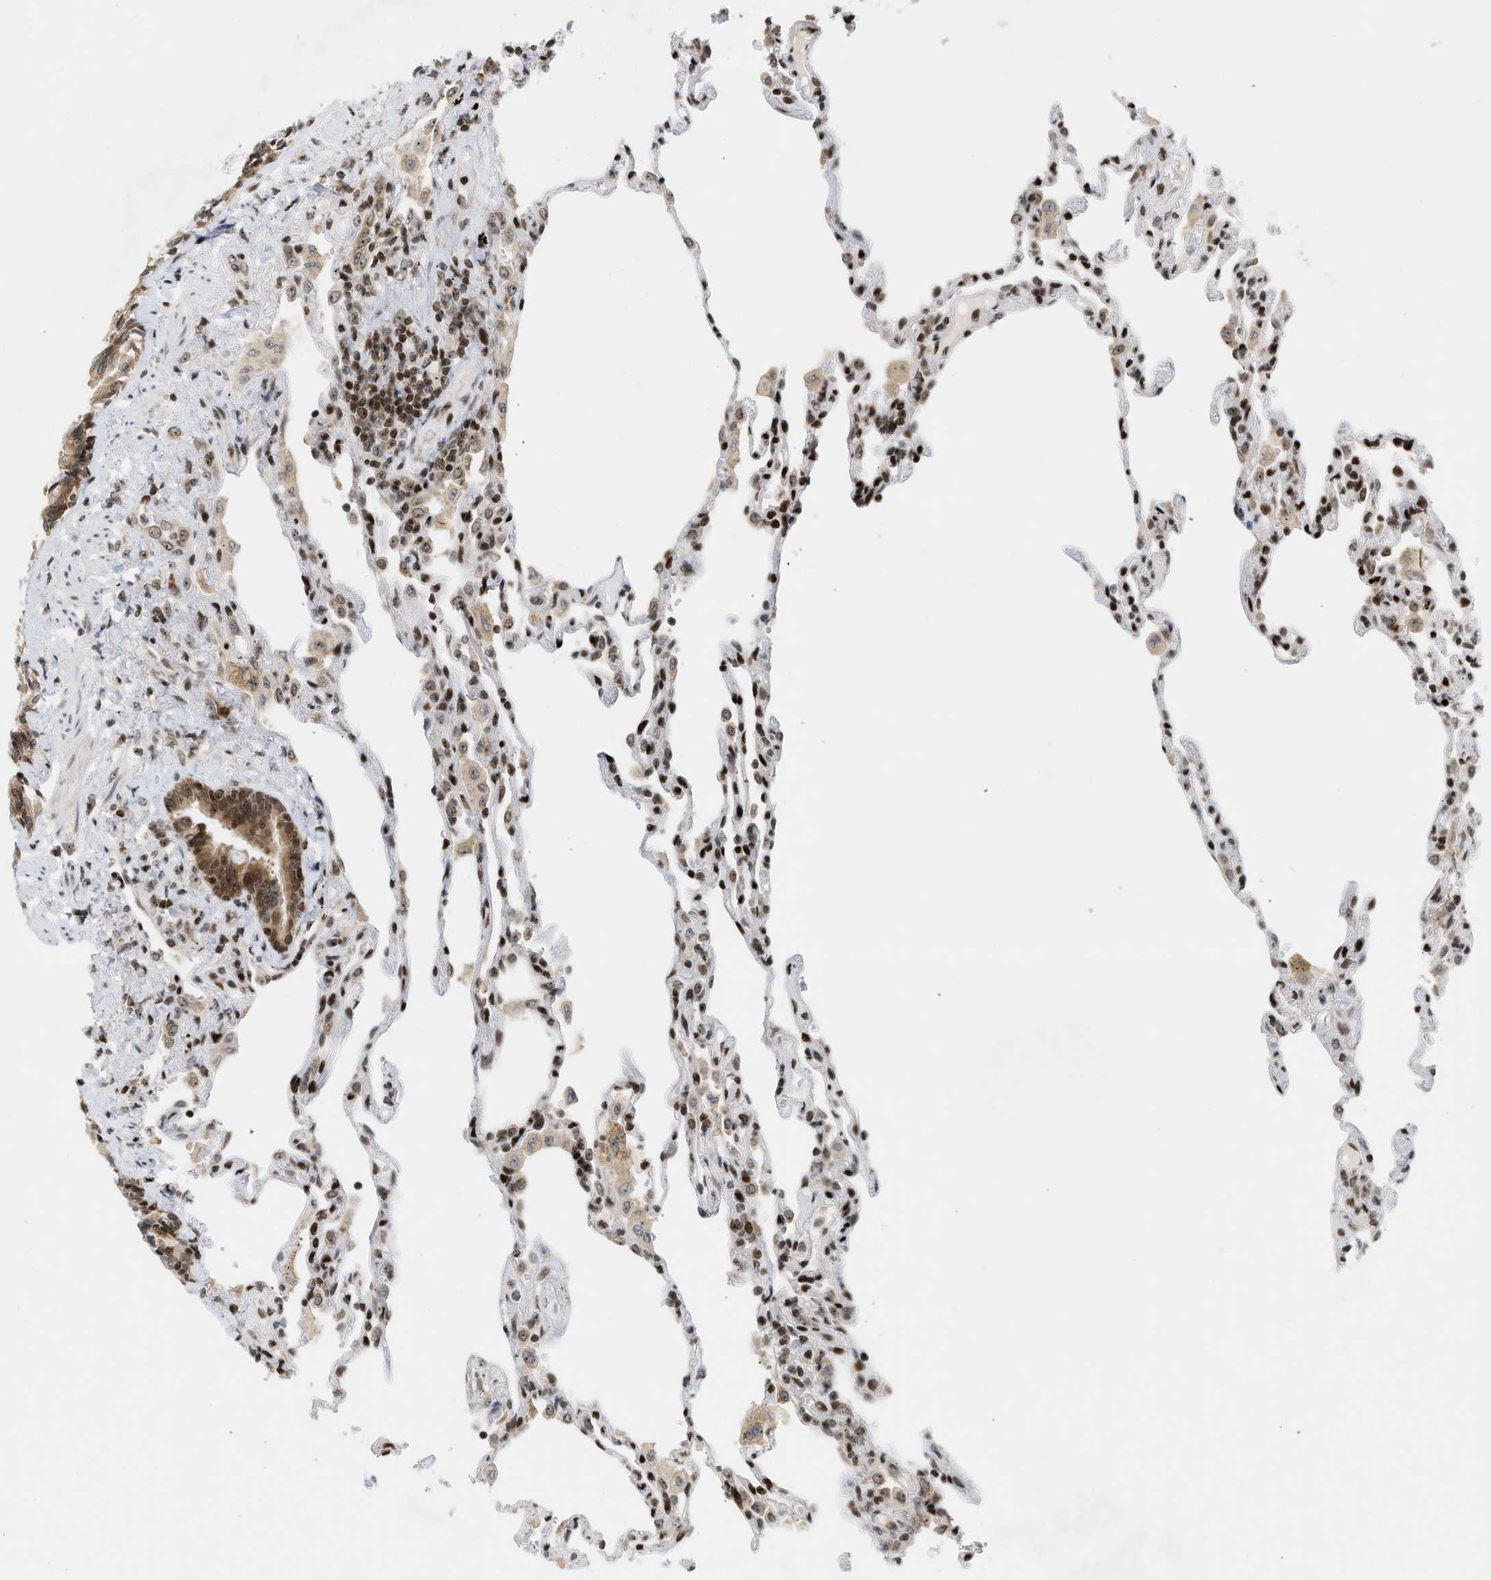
{"staining": {"intensity": "strong", "quantity": "25%-75%", "location": "nuclear"}, "tissue": "lung", "cell_type": "Alveolar cells", "image_type": "normal", "snomed": [{"axis": "morphology", "description": "Normal tissue, NOS"}, {"axis": "topography", "description": "Lung"}], "caption": "Protein expression analysis of normal human lung reveals strong nuclear positivity in approximately 25%-75% of alveolar cells.", "gene": "ZNF22", "patient": {"sex": "male", "age": 59}}